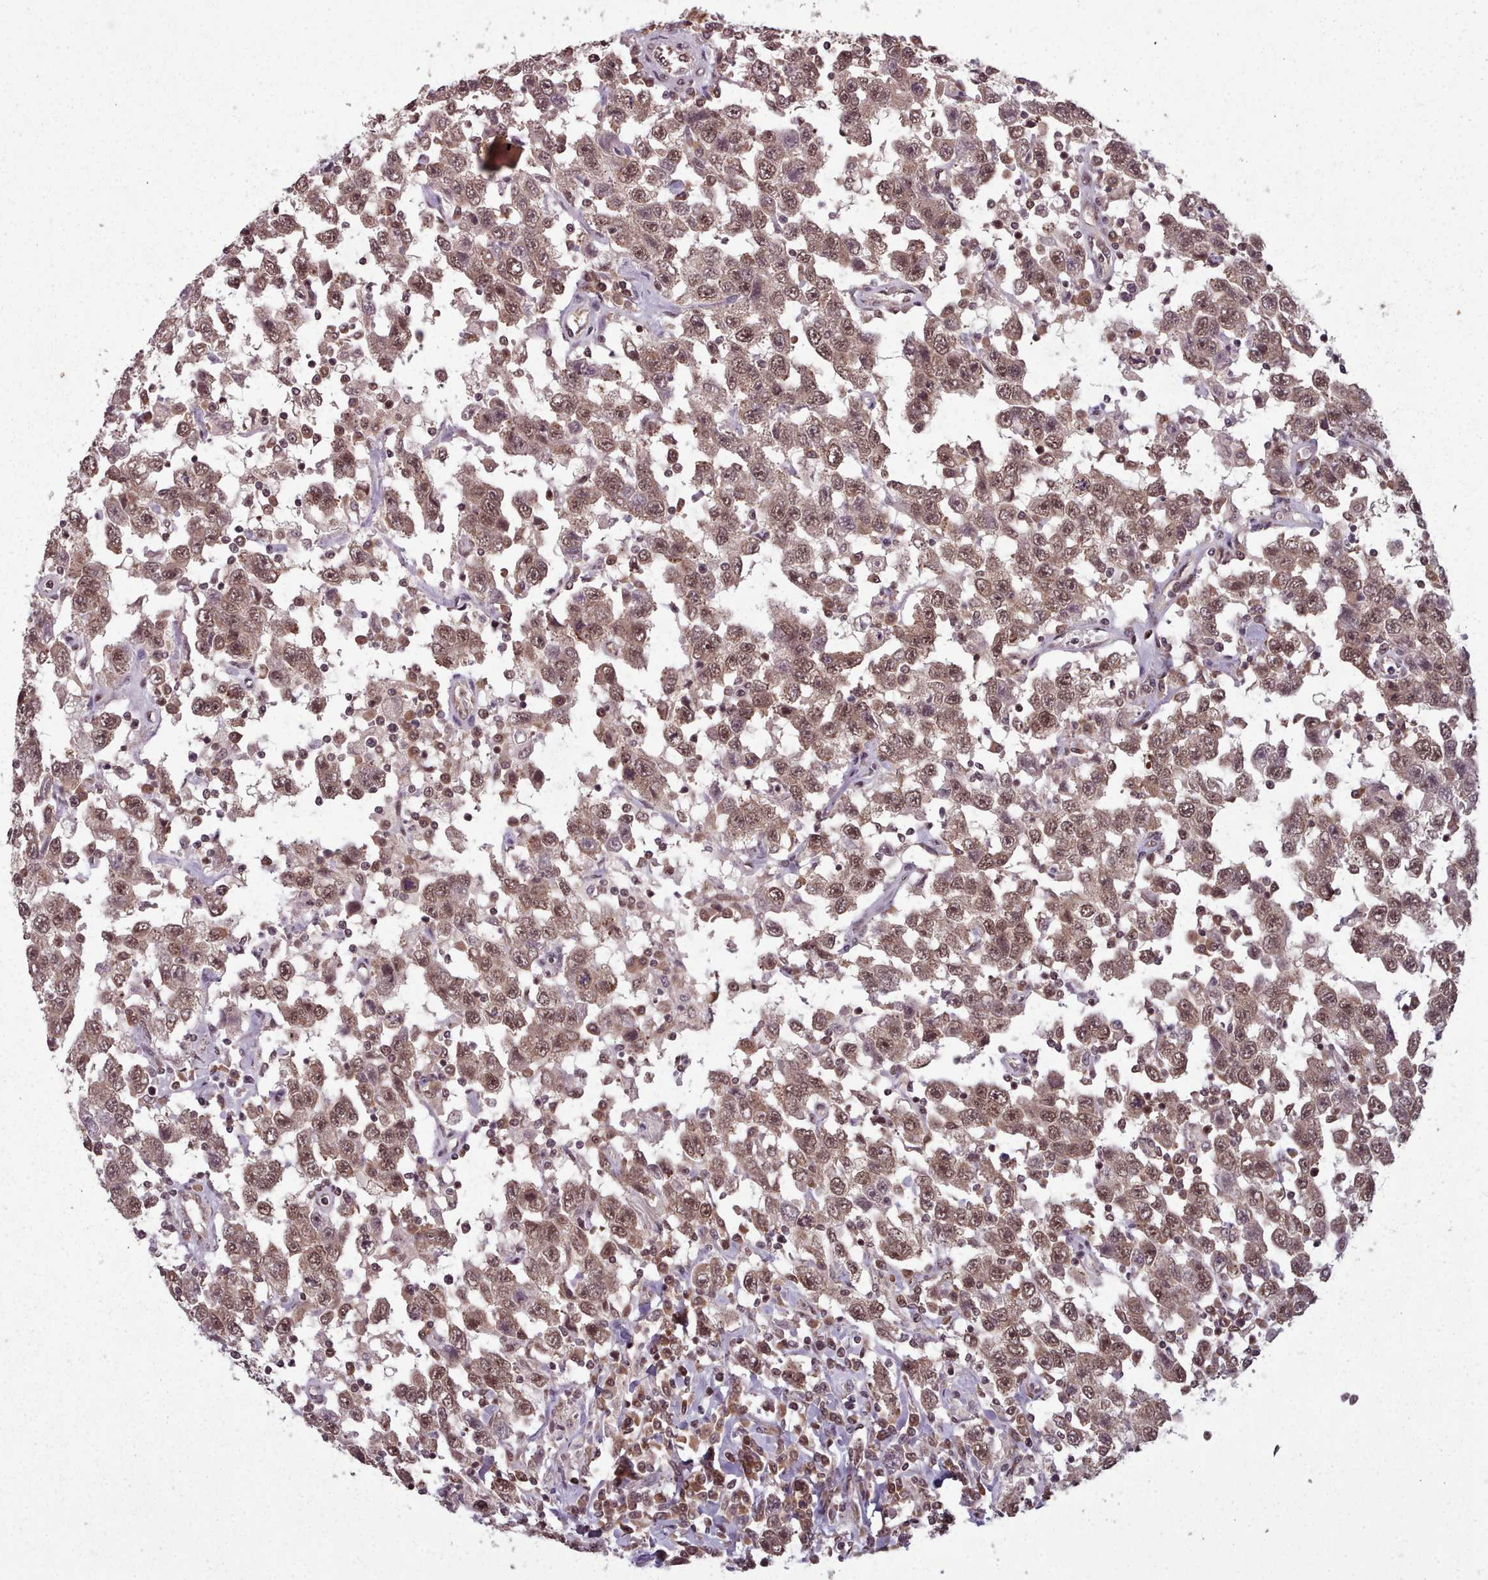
{"staining": {"intensity": "moderate", "quantity": ">75%", "location": "cytoplasmic/membranous,nuclear"}, "tissue": "testis cancer", "cell_type": "Tumor cells", "image_type": "cancer", "snomed": [{"axis": "morphology", "description": "Seminoma, NOS"}, {"axis": "topography", "description": "Testis"}], "caption": "Testis seminoma tissue reveals moderate cytoplasmic/membranous and nuclear positivity in approximately >75% of tumor cells, visualized by immunohistochemistry.", "gene": "DHX8", "patient": {"sex": "male", "age": 41}}